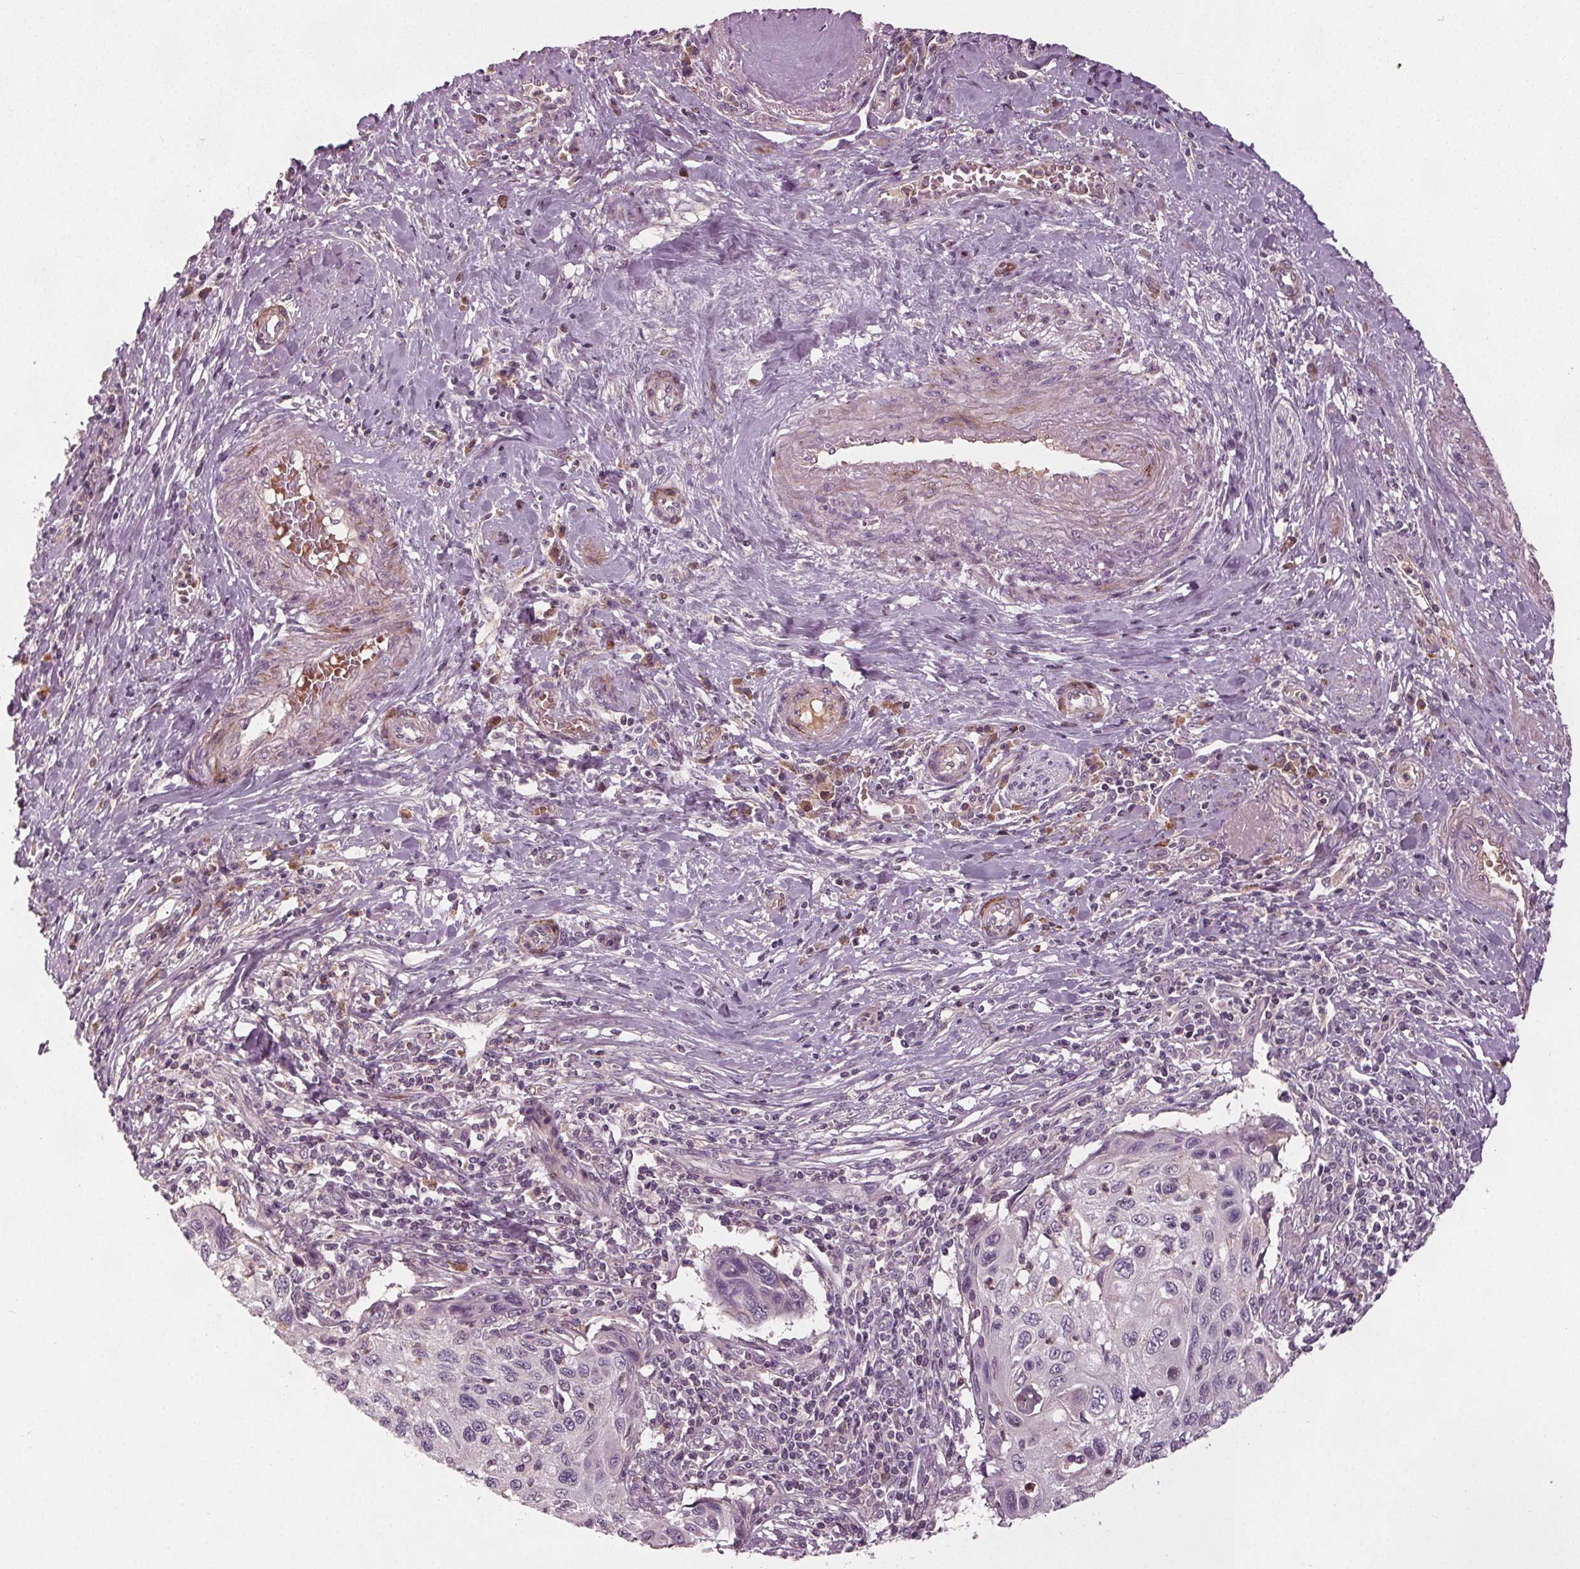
{"staining": {"intensity": "negative", "quantity": "none", "location": "none"}, "tissue": "cervical cancer", "cell_type": "Tumor cells", "image_type": "cancer", "snomed": [{"axis": "morphology", "description": "Squamous cell carcinoma, NOS"}, {"axis": "topography", "description": "Cervix"}], "caption": "Human cervical cancer stained for a protein using immunohistochemistry reveals no staining in tumor cells.", "gene": "PDGFD", "patient": {"sex": "female", "age": 70}}